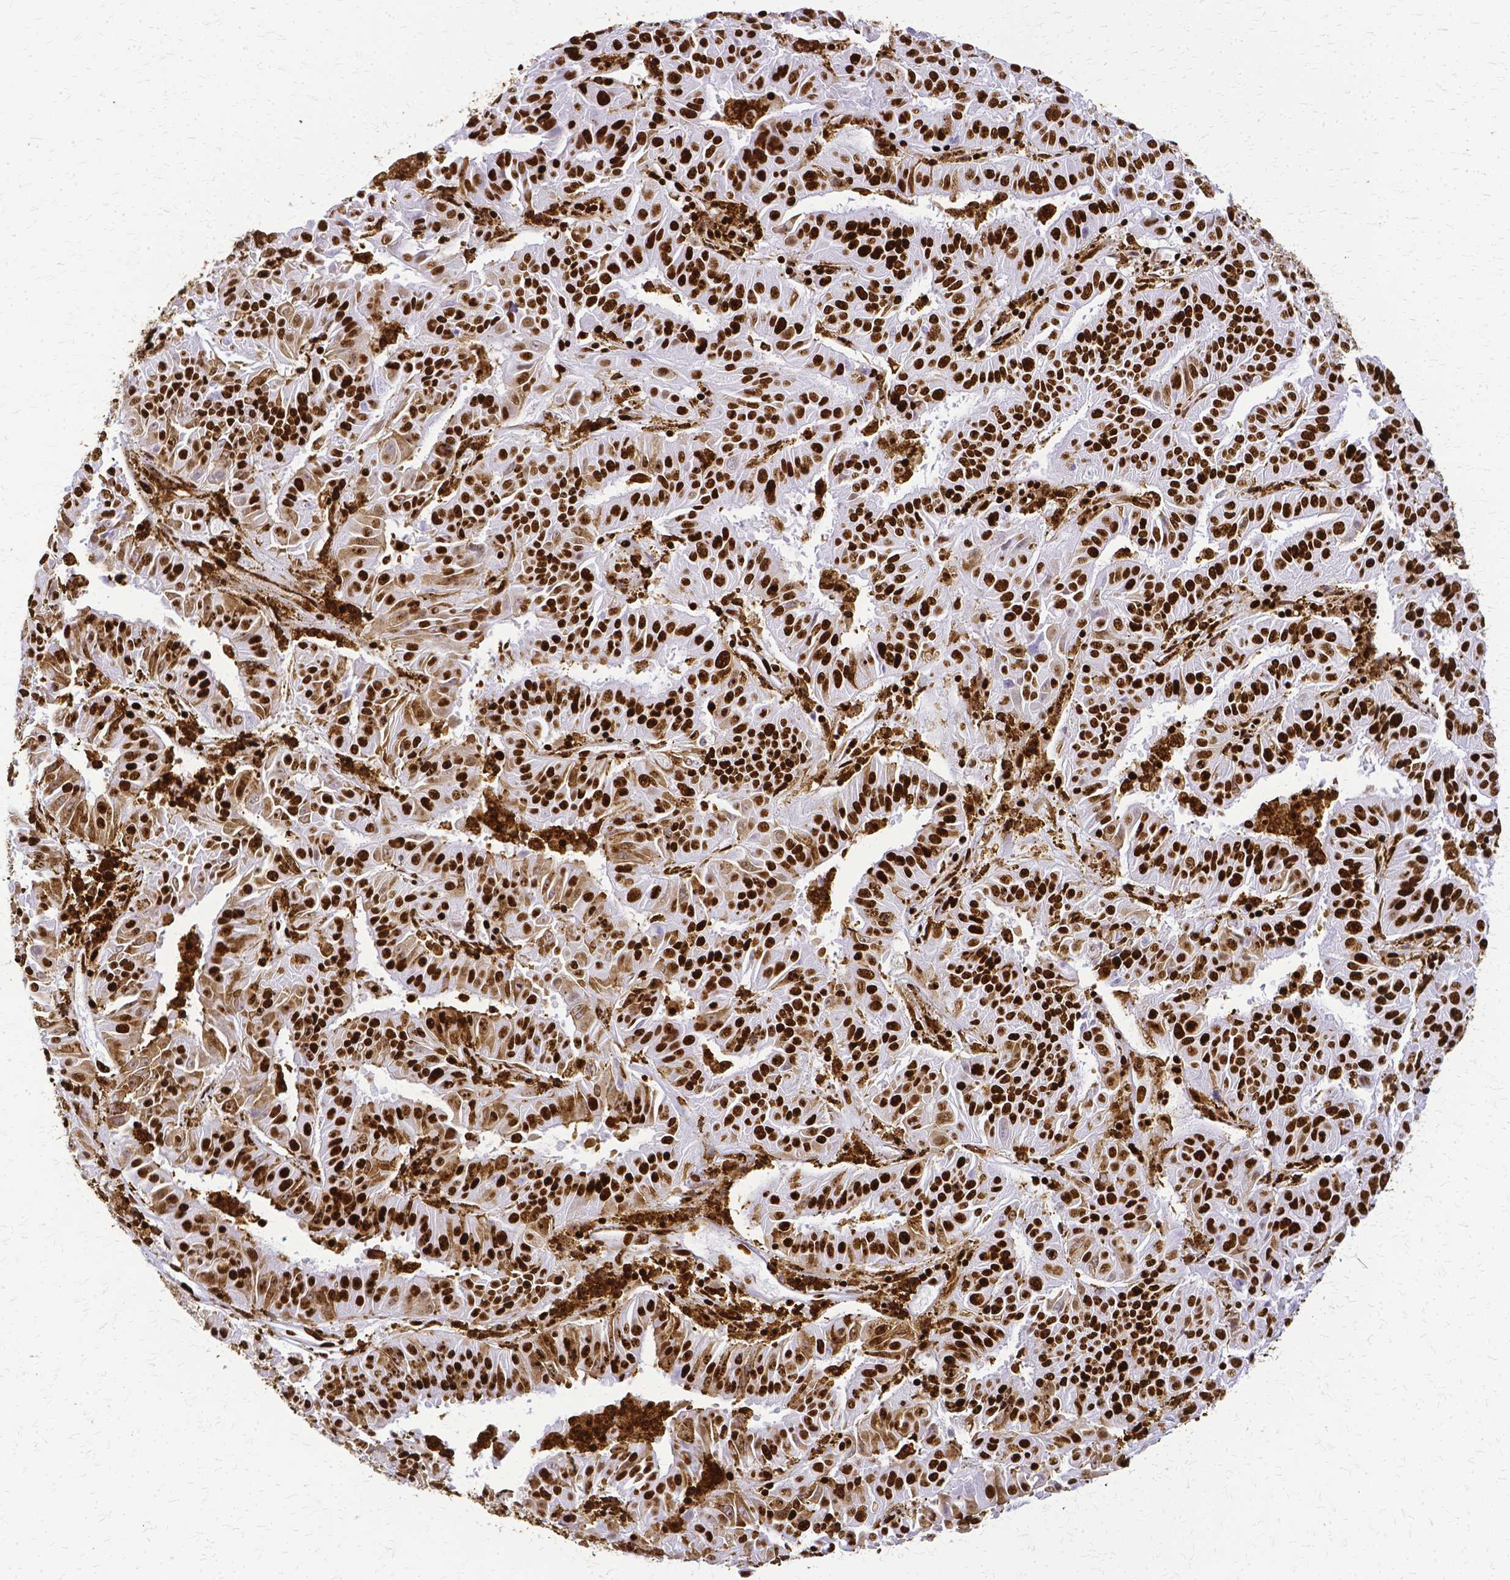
{"staining": {"intensity": "strong", "quantity": ">75%", "location": "nuclear"}, "tissue": "pancreatic cancer", "cell_type": "Tumor cells", "image_type": "cancer", "snomed": [{"axis": "morphology", "description": "Adenocarcinoma, NOS"}, {"axis": "topography", "description": "Pancreas"}], "caption": "About >75% of tumor cells in adenocarcinoma (pancreatic) exhibit strong nuclear protein expression as visualized by brown immunohistochemical staining.", "gene": "SFPQ", "patient": {"sex": "male", "age": 63}}